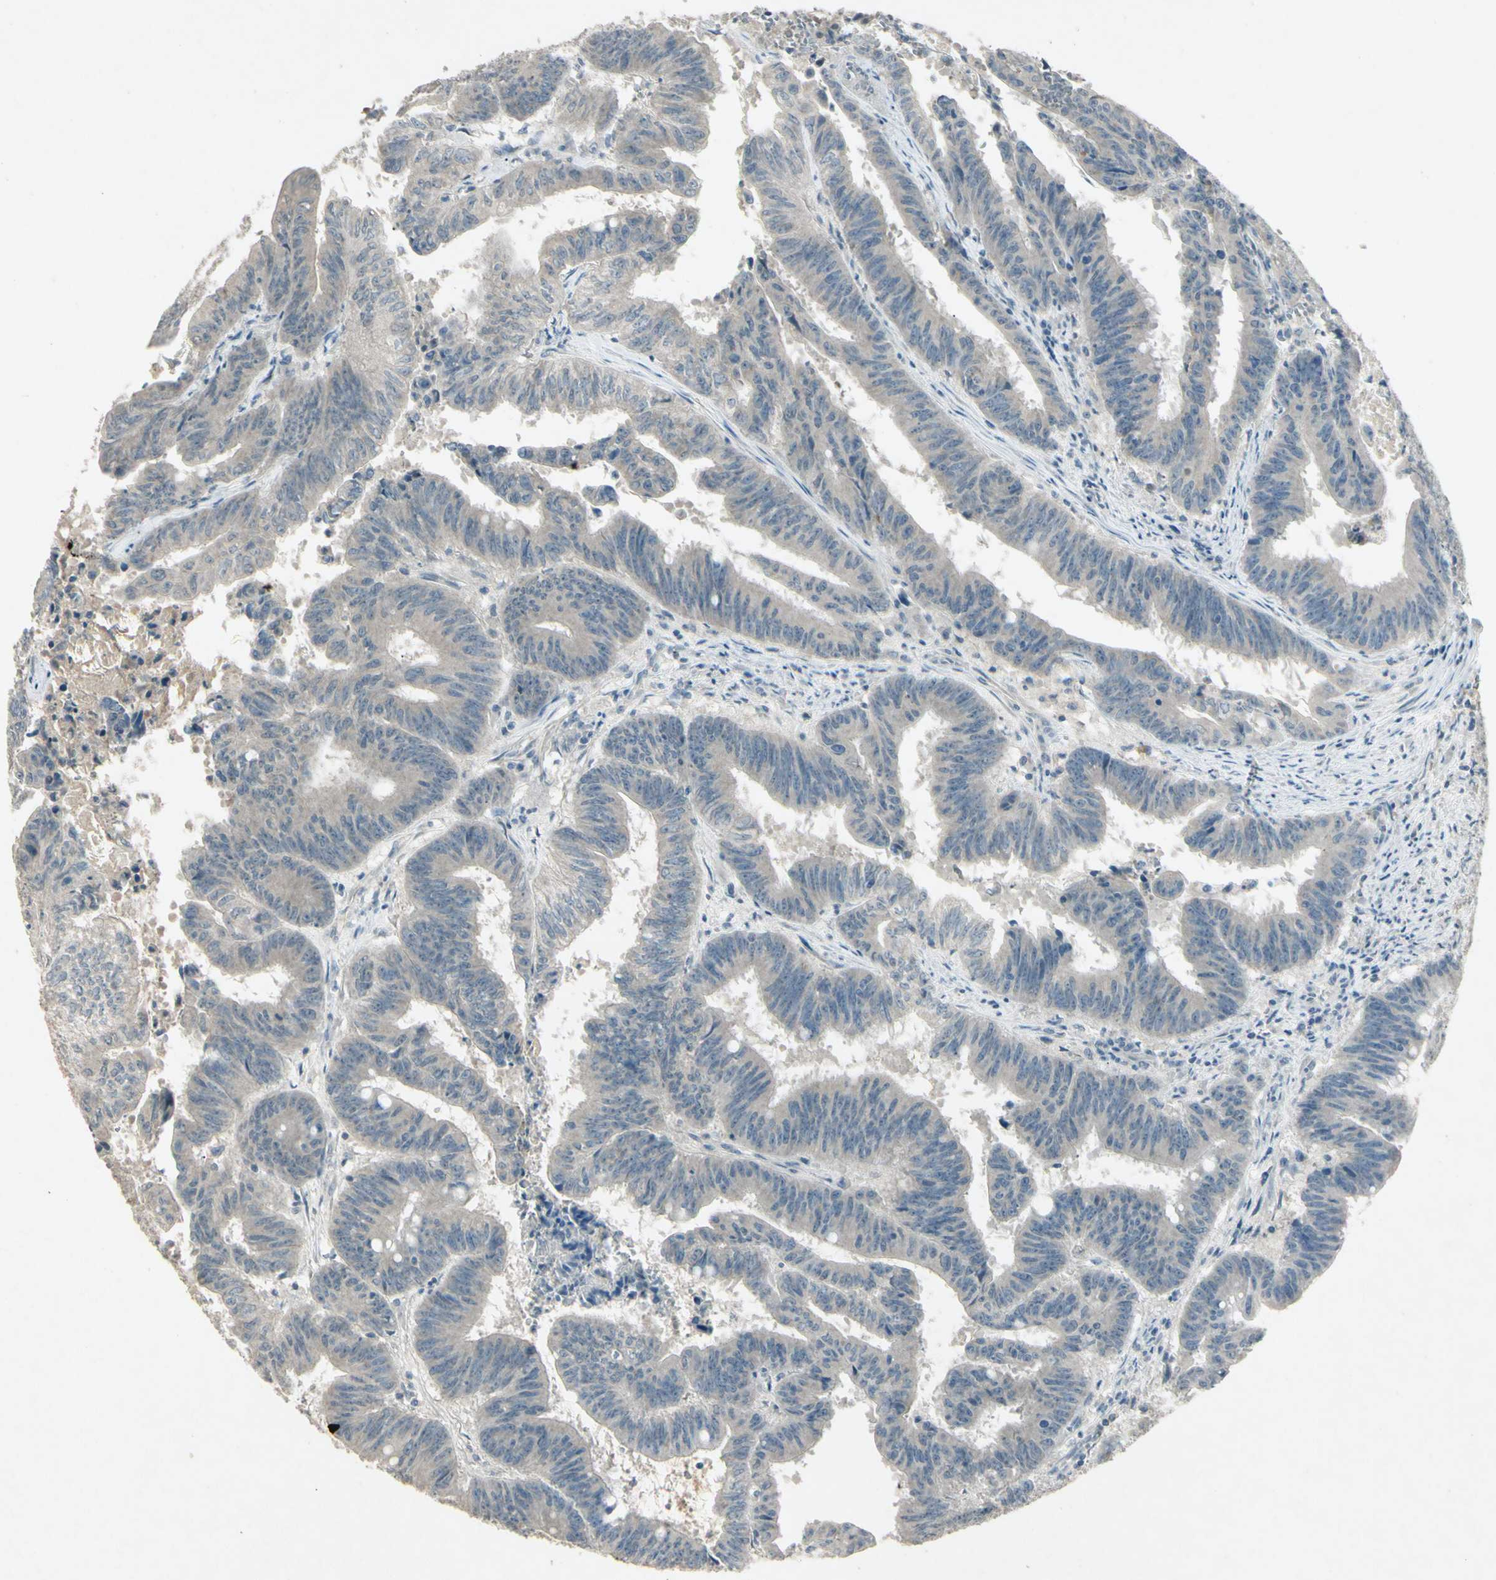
{"staining": {"intensity": "negative", "quantity": "none", "location": "none"}, "tissue": "colorectal cancer", "cell_type": "Tumor cells", "image_type": "cancer", "snomed": [{"axis": "morphology", "description": "Adenocarcinoma, NOS"}, {"axis": "topography", "description": "Colon"}], "caption": "IHC photomicrograph of neoplastic tissue: colorectal adenocarcinoma stained with DAB (3,3'-diaminobenzidine) displays no significant protein positivity in tumor cells.", "gene": "TIMM21", "patient": {"sex": "male", "age": 45}}